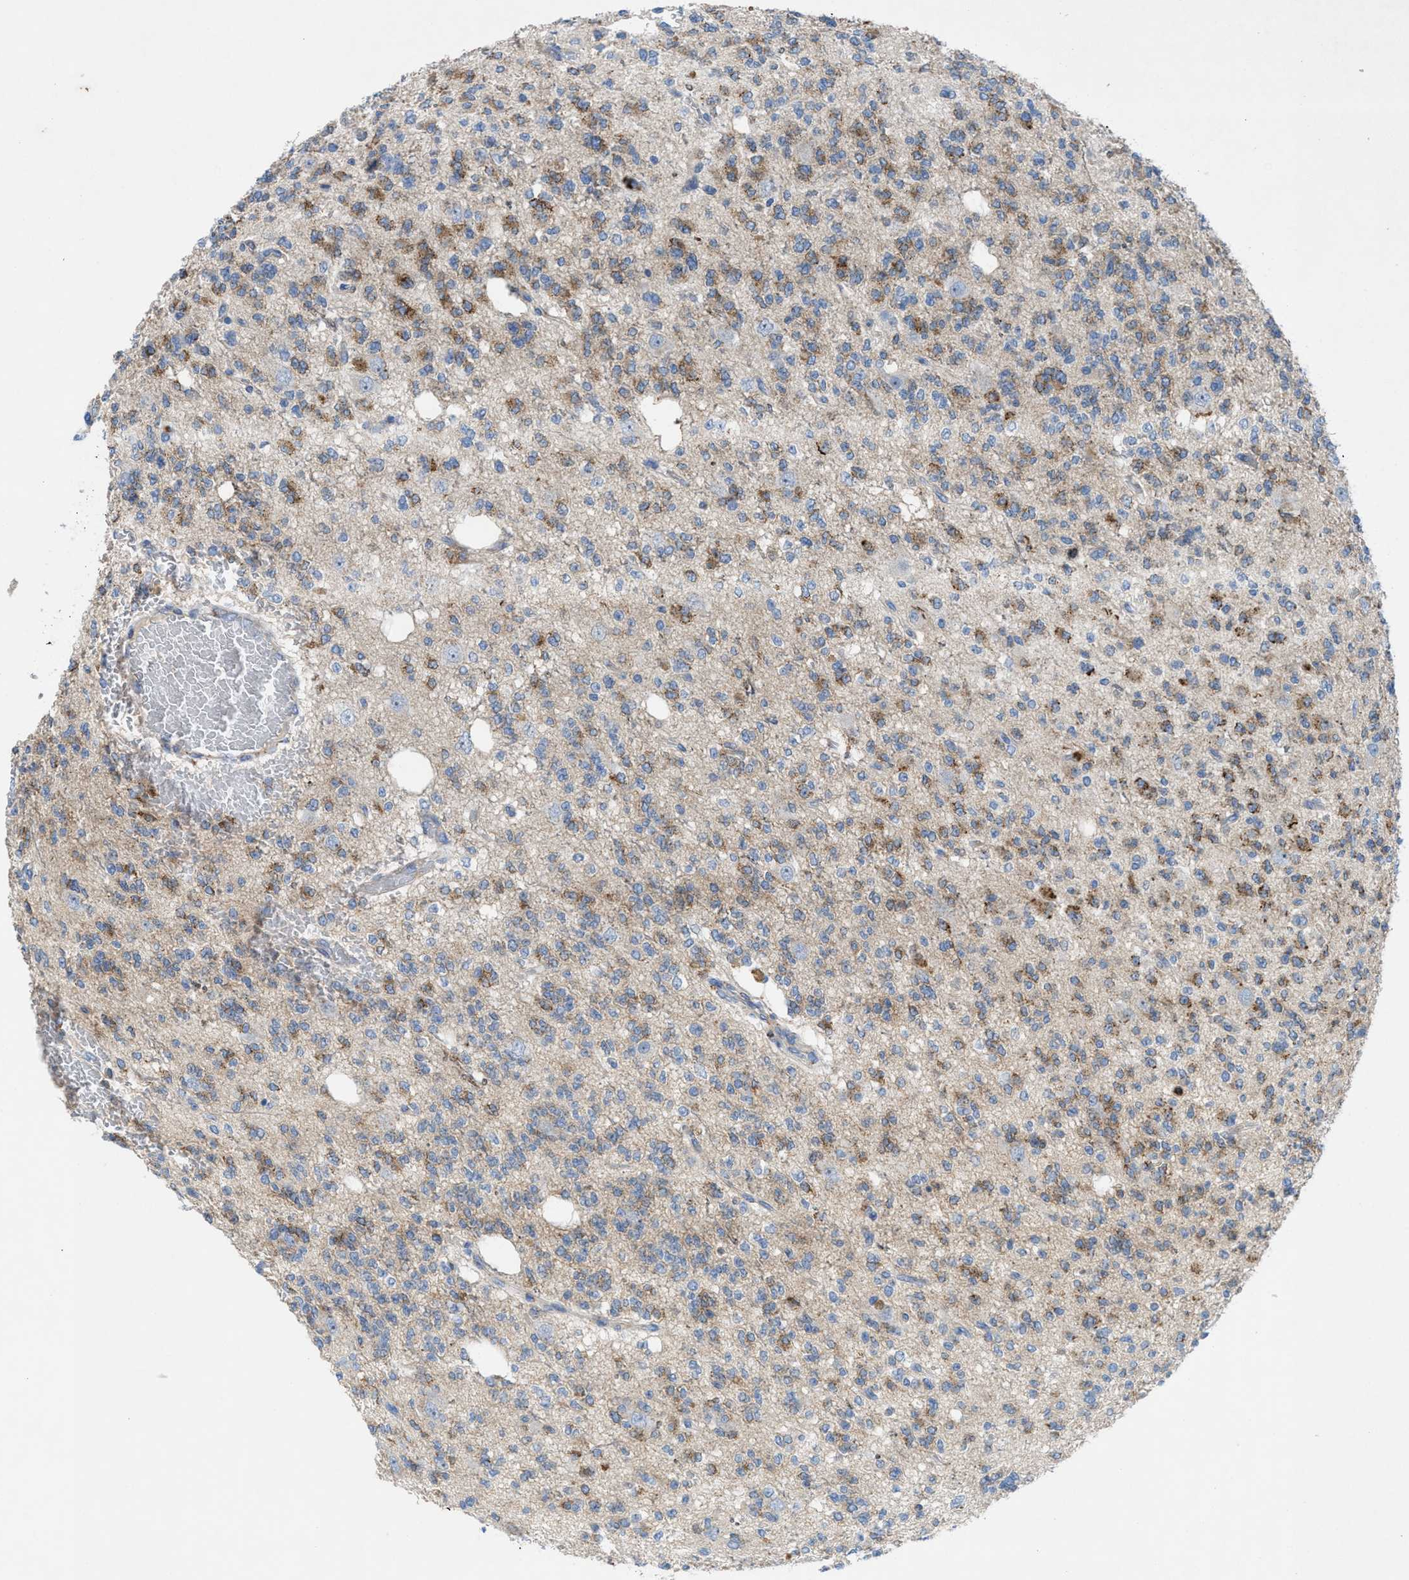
{"staining": {"intensity": "weak", "quantity": ">75%", "location": "cytoplasmic/membranous"}, "tissue": "glioma", "cell_type": "Tumor cells", "image_type": "cancer", "snomed": [{"axis": "morphology", "description": "Glioma, malignant, Low grade"}, {"axis": "topography", "description": "Brain"}], "caption": "DAB immunohistochemical staining of glioma reveals weak cytoplasmic/membranous protein positivity in about >75% of tumor cells.", "gene": "CMTM1", "patient": {"sex": "male", "age": 38}}